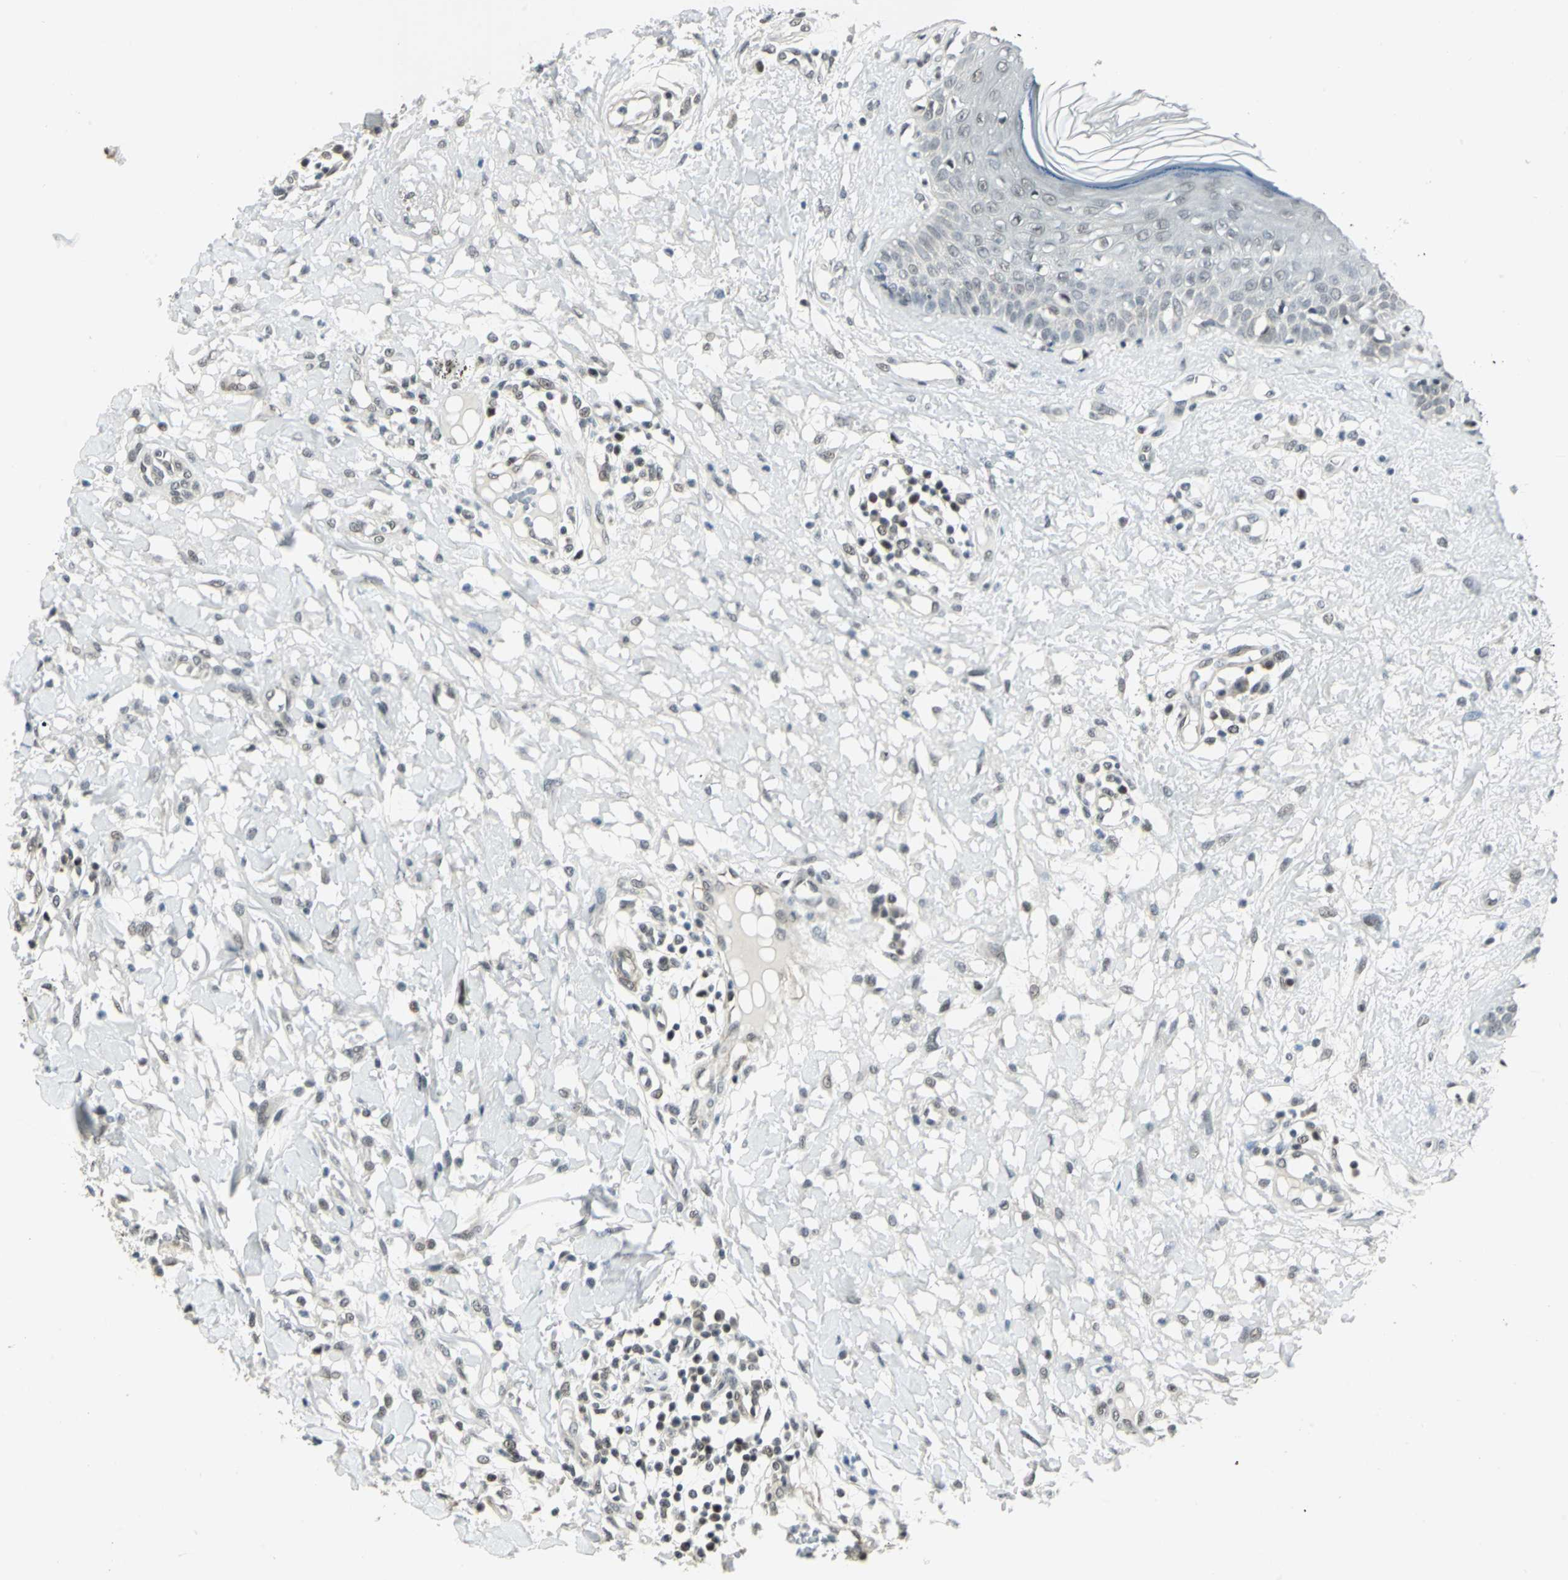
{"staining": {"intensity": "weak", "quantity": "<25%", "location": "cytoplasmic/membranous,nuclear"}, "tissue": "skin cancer", "cell_type": "Tumor cells", "image_type": "cancer", "snomed": [{"axis": "morphology", "description": "Squamous cell carcinoma, NOS"}, {"axis": "topography", "description": "Skin"}], "caption": "IHC image of neoplastic tissue: squamous cell carcinoma (skin) stained with DAB shows no significant protein positivity in tumor cells.", "gene": "MTA1", "patient": {"sex": "female", "age": 78}}